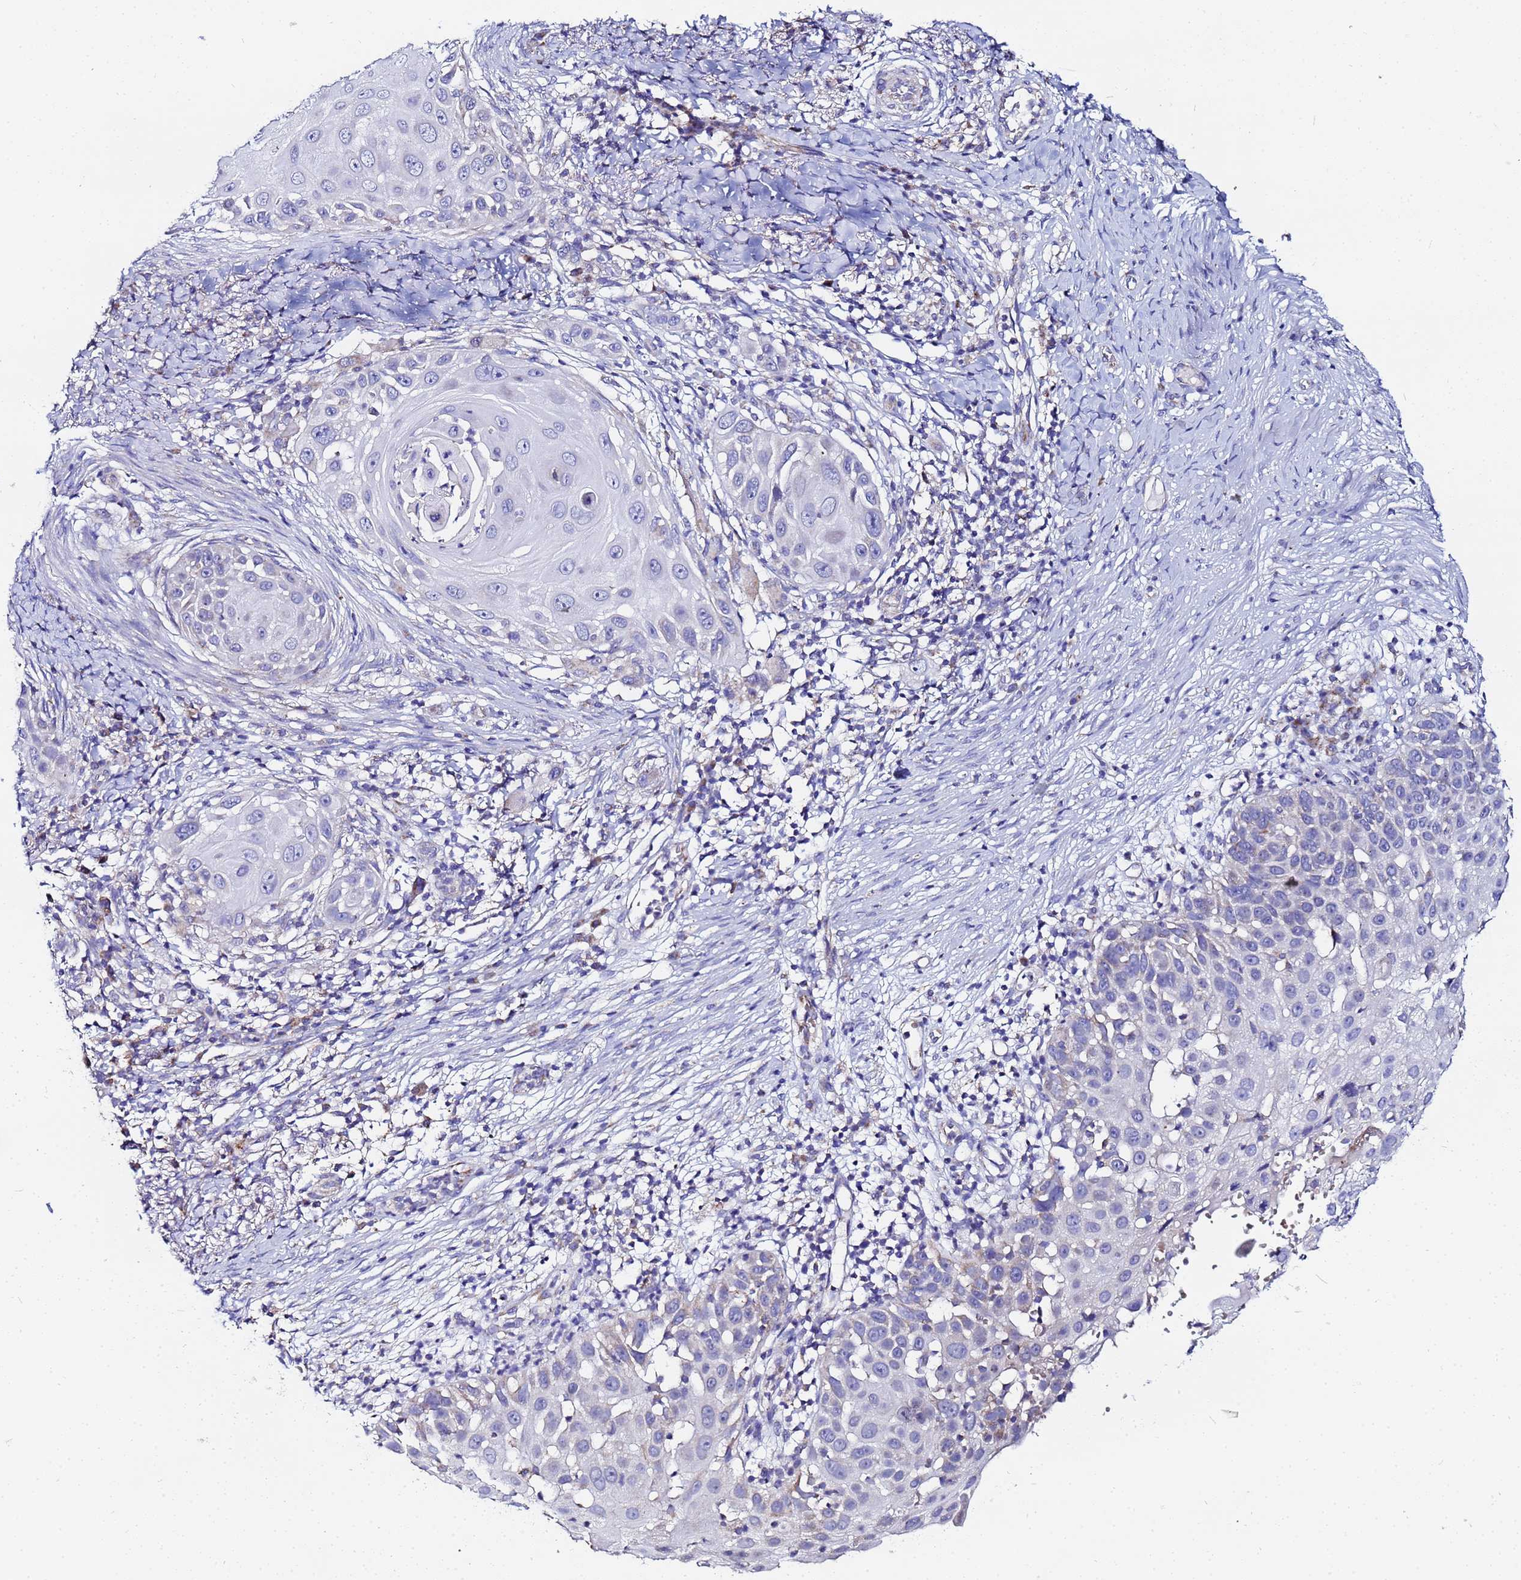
{"staining": {"intensity": "negative", "quantity": "none", "location": "none"}, "tissue": "skin cancer", "cell_type": "Tumor cells", "image_type": "cancer", "snomed": [{"axis": "morphology", "description": "Squamous cell carcinoma, NOS"}, {"axis": "topography", "description": "Skin"}], "caption": "High power microscopy histopathology image of an immunohistochemistry histopathology image of skin cancer (squamous cell carcinoma), revealing no significant positivity in tumor cells.", "gene": "FAHD2A", "patient": {"sex": "female", "age": 44}}